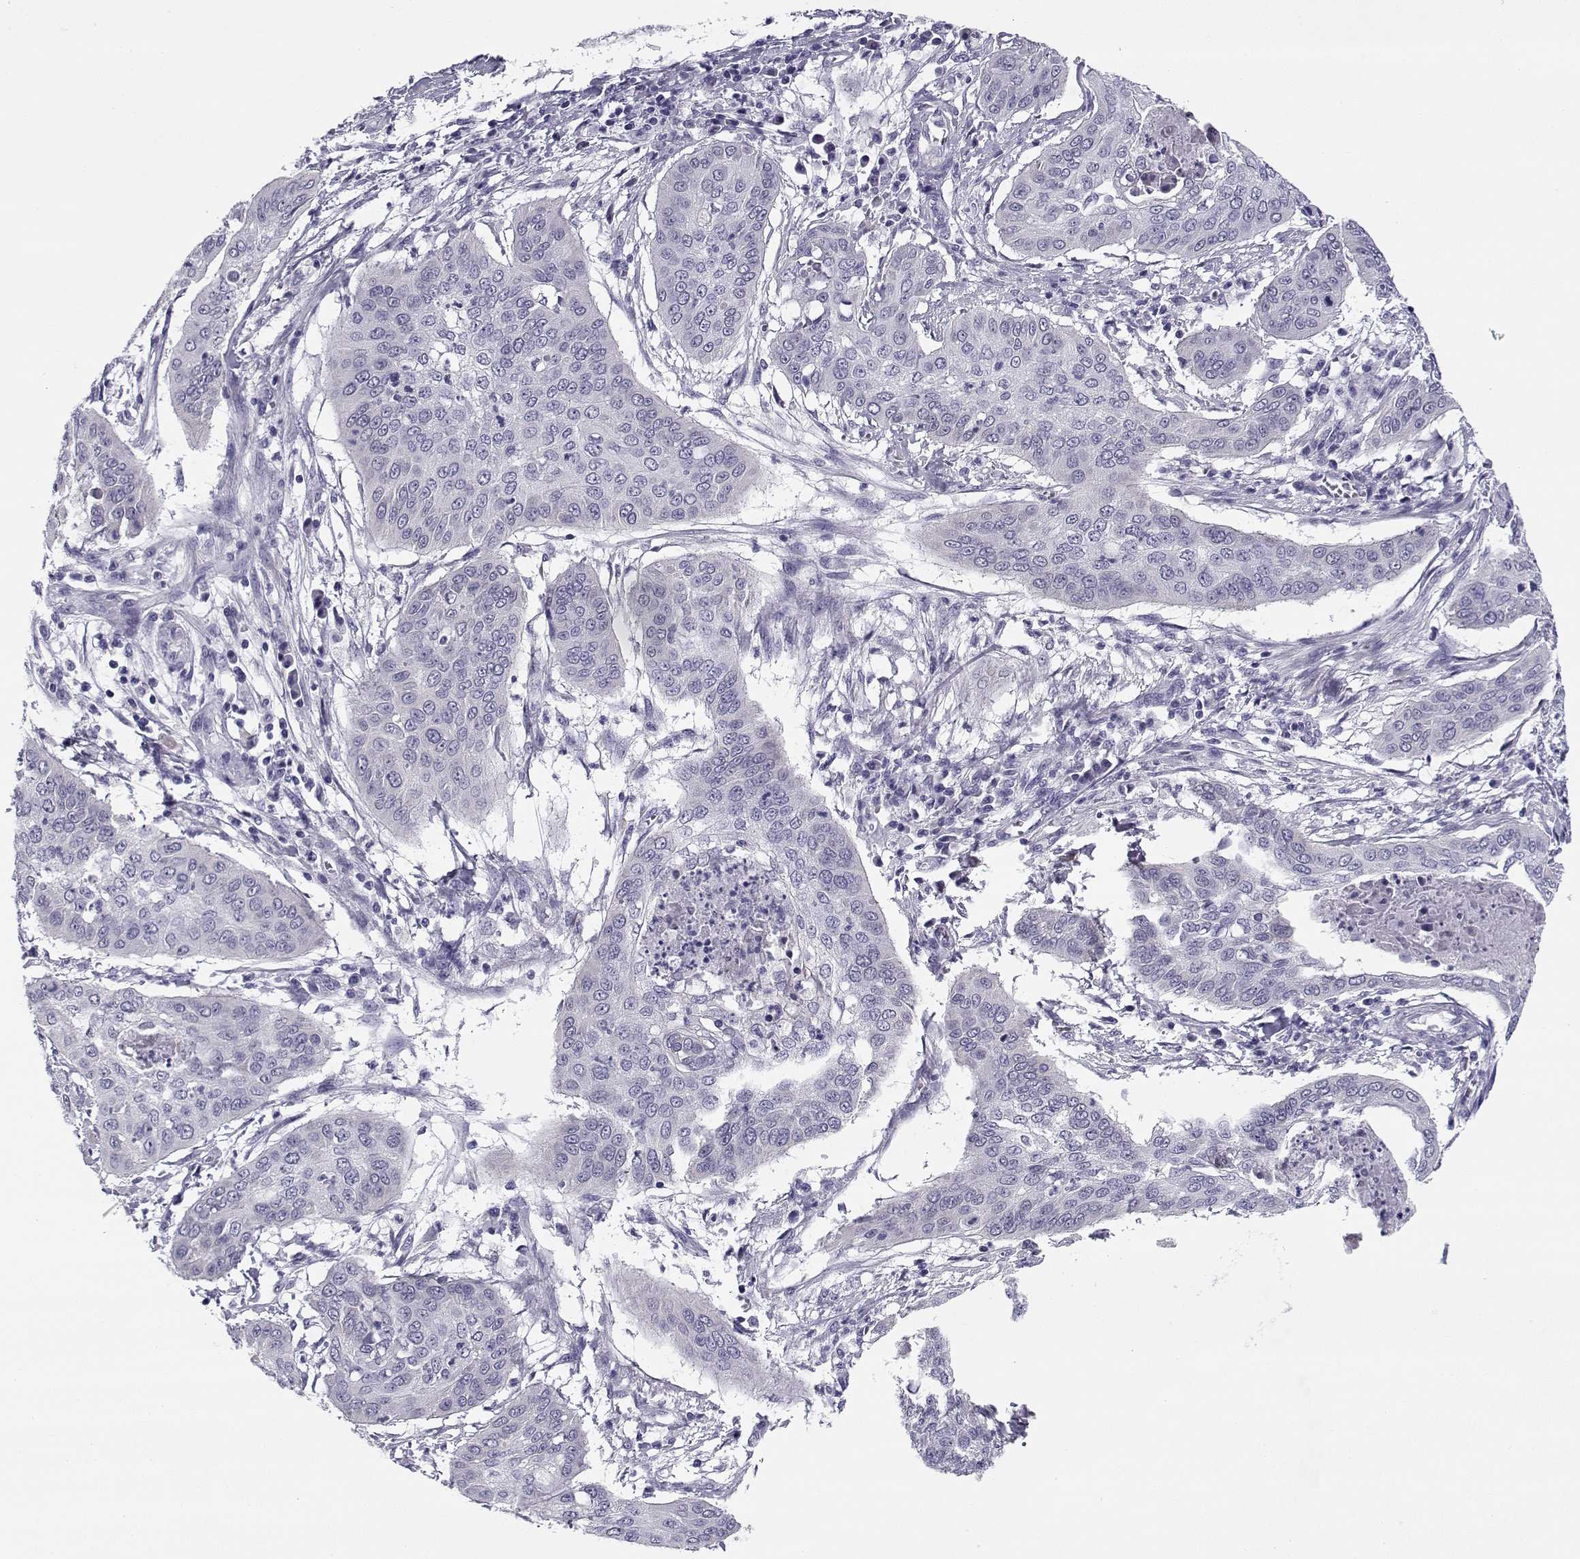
{"staining": {"intensity": "negative", "quantity": "none", "location": "none"}, "tissue": "cervical cancer", "cell_type": "Tumor cells", "image_type": "cancer", "snomed": [{"axis": "morphology", "description": "Squamous cell carcinoma, NOS"}, {"axis": "topography", "description": "Cervix"}], "caption": "Immunohistochemical staining of human cervical cancer demonstrates no significant positivity in tumor cells.", "gene": "CREB3L3", "patient": {"sex": "female", "age": 39}}